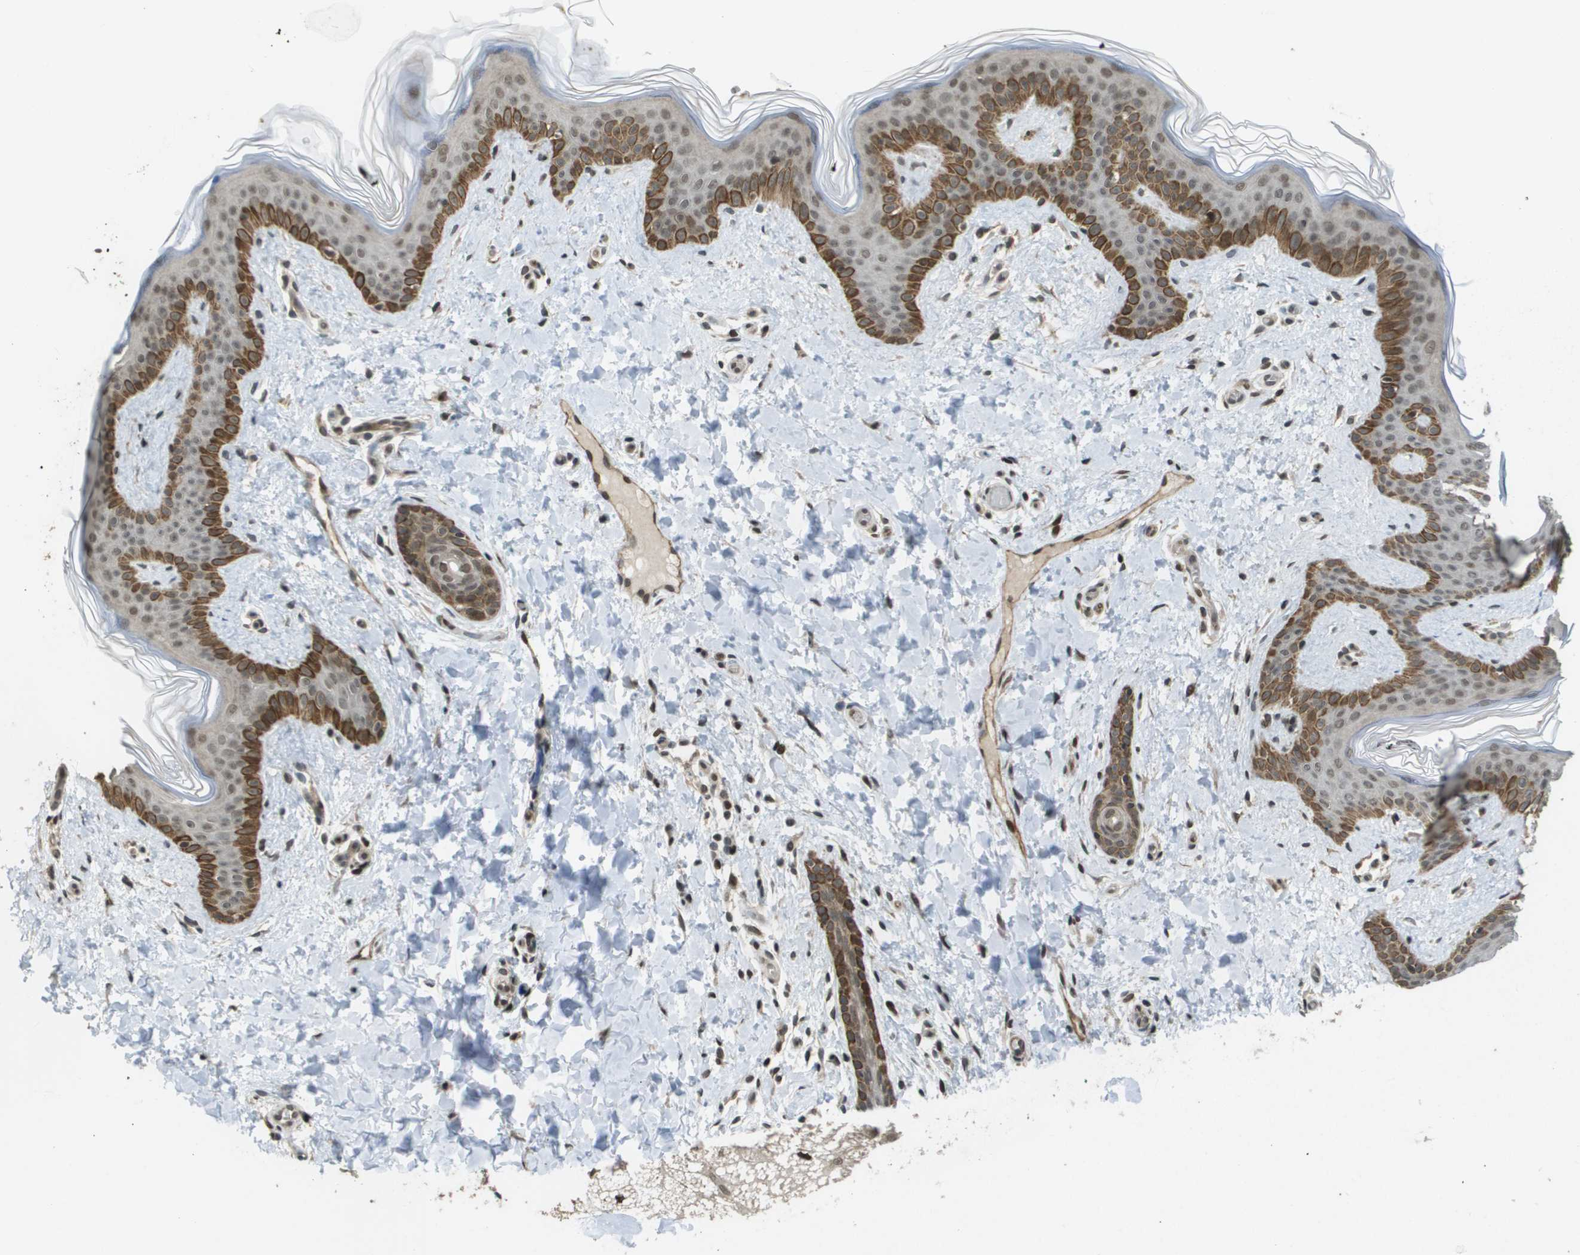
{"staining": {"intensity": "moderate", "quantity": ">75%", "location": "nuclear"}, "tissue": "skin", "cell_type": "Fibroblasts", "image_type": "normal", "snomed": [{"axis": "morphology", "description": "Normal tissue, NOS"}, {"axis": "topography", "description": "Skin"}], "caption": "Moderate nuclear expression for a protein is present in approximately >75% of fibroblasts of benign skin using IHC.", "gene": "KAT5", "patient": {"sex": "female", "age": 17}}